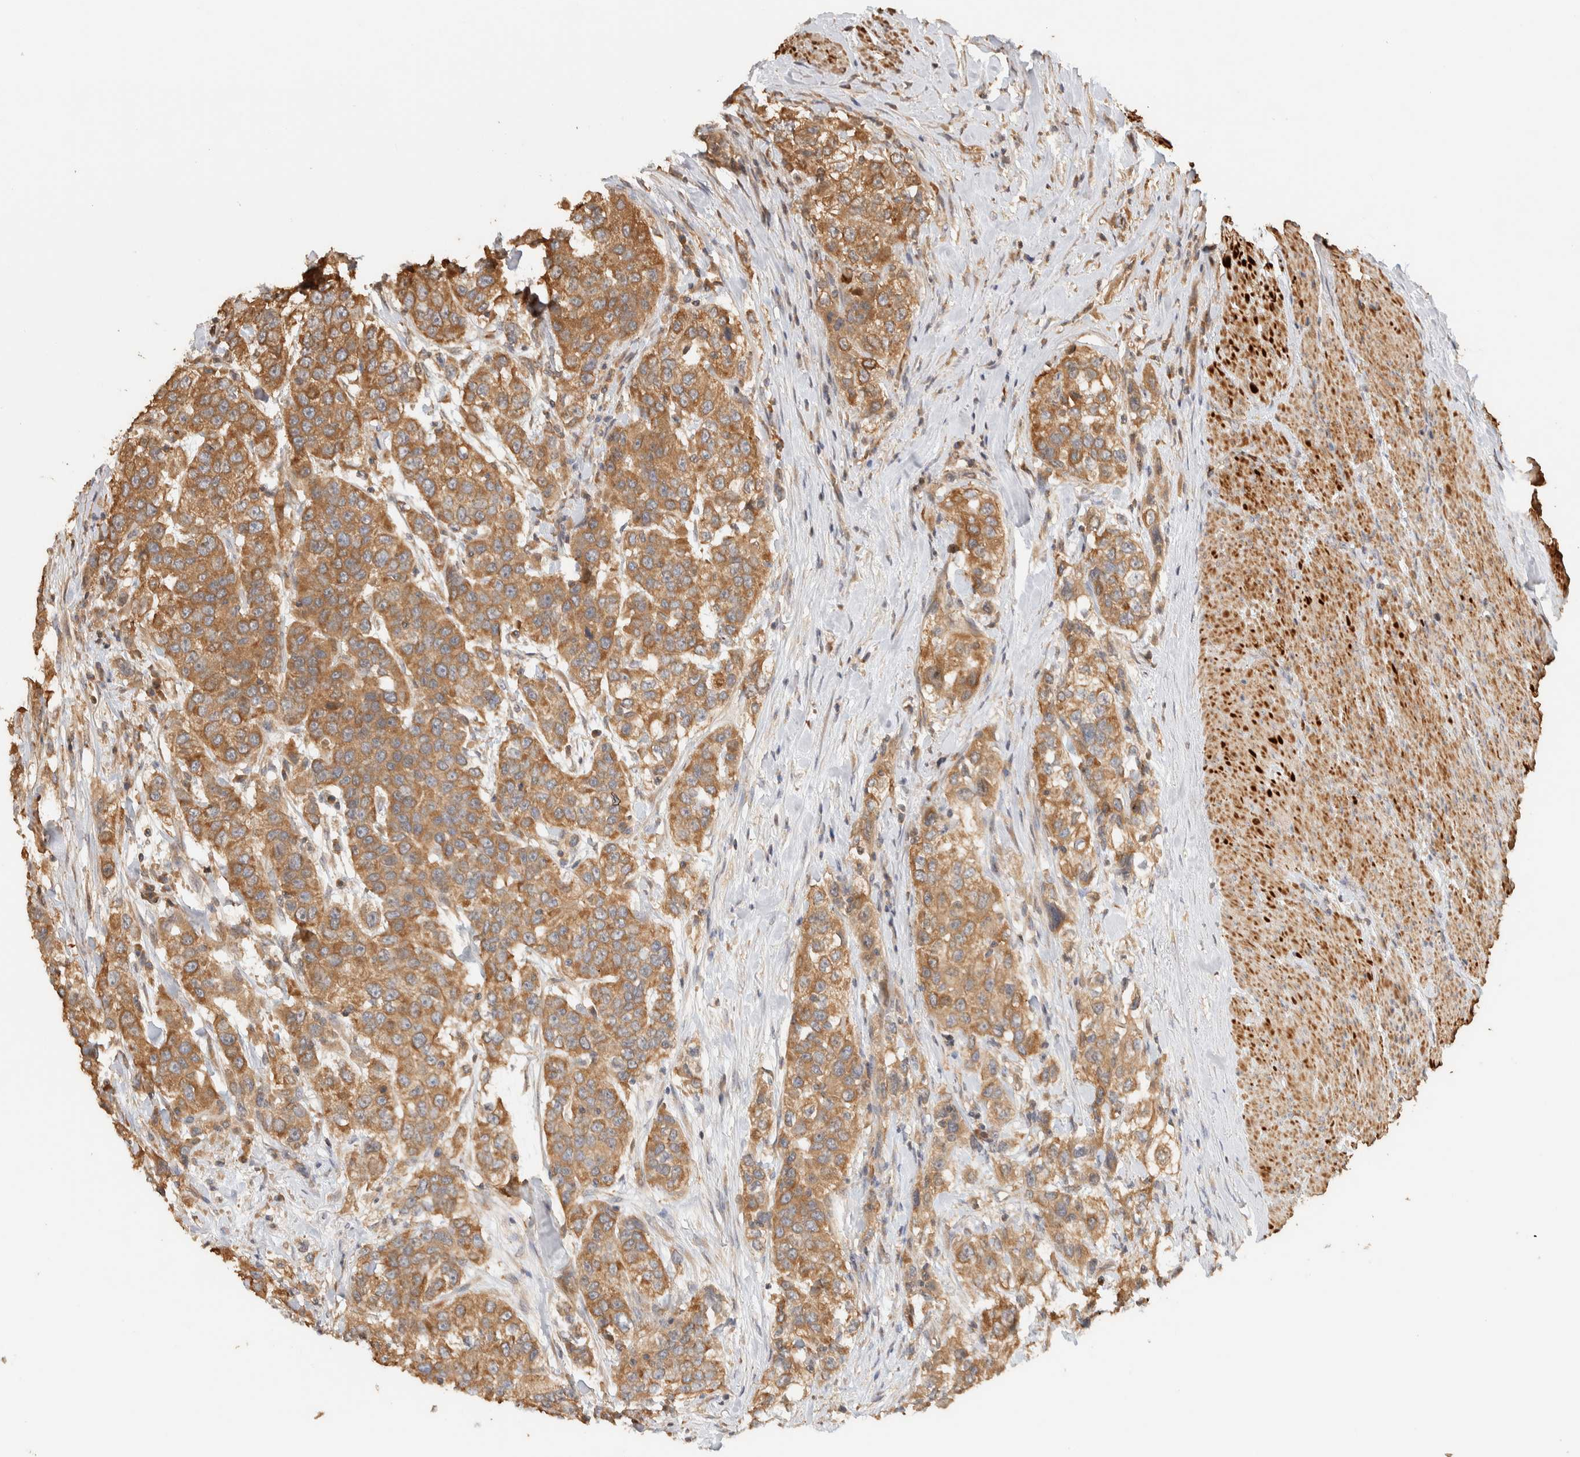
{"staining": {"intensity": "moderate", "quantity": ">75%", "location": "cytoplasmic/membranous"}, "tissue": "urothelial cancer", "cell_type": "Tumor cells", "image_type": "cancer", "snomed": [{"axis": "morphology", "description": "Urothelial carcinoma, High grade"}, {"axis": "topography", "description": "Urinary bladder"}], "caption": "Protein staining demonstrates moderate cytoplasmic/membranous expression in approximately >75% of tumor cells in urothelial cancer.", "gene": "TTI2", "patient": {"sex": "female", "age": 80}}